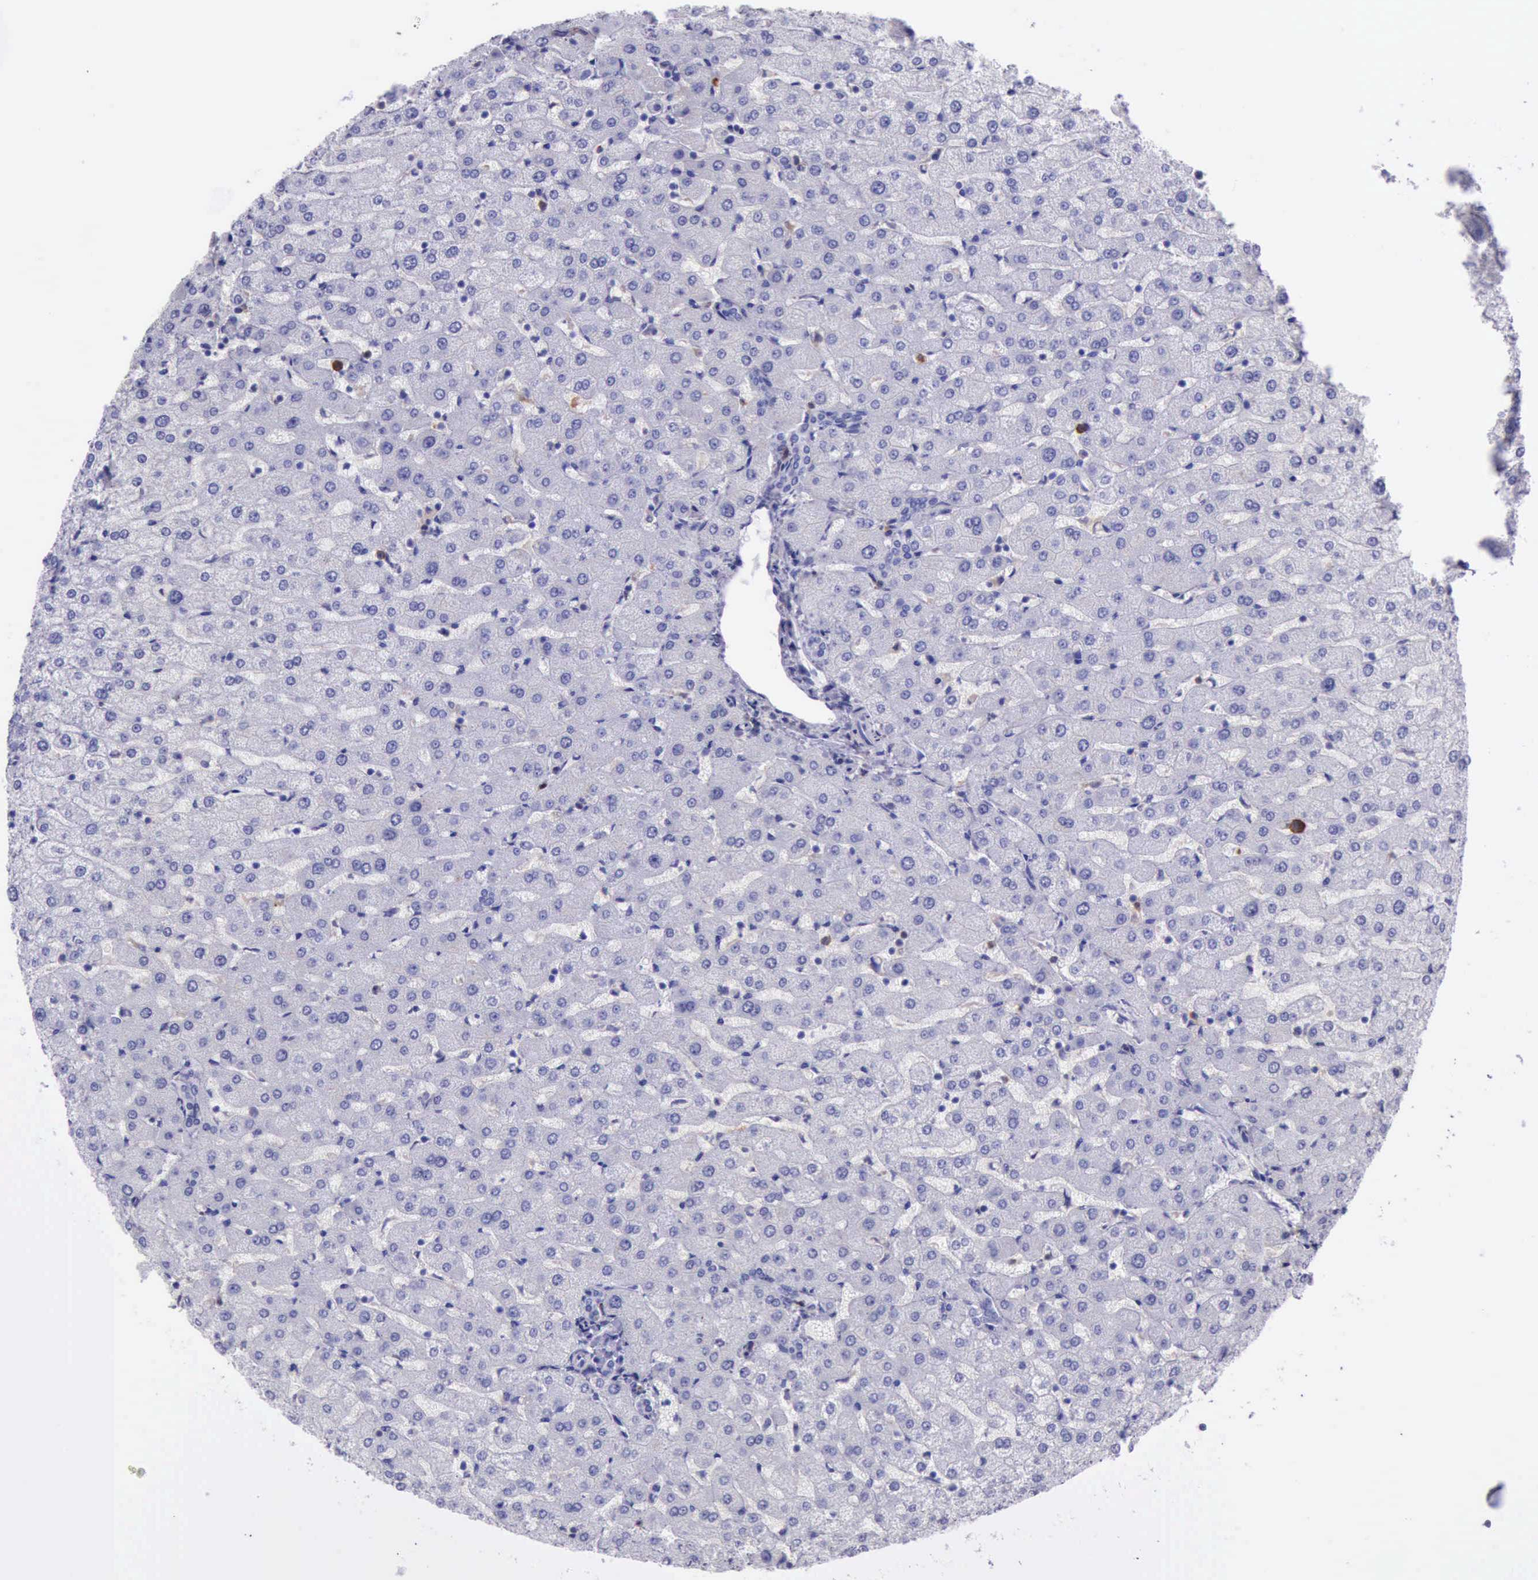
{"staining": {"intensity": "negative", "quantity": "none", "location": "none"}, "tissue": "liver", "cell_type": "Cholangiocytes", "image_type": "normal", "snomed": [{"axis": "morphology", "description": "Normal tissue, NOS"}, {"axis": "morphology", "description": "Fibrosis, NOS"}, {"axis": "topography", "description": "Liver"}], "caption": "The photomicrograph demonstrates no staining of cholangiocytes in unremarkable liver.", "gene": "BTK", "patient": {"sex": "female", "age": 29}}